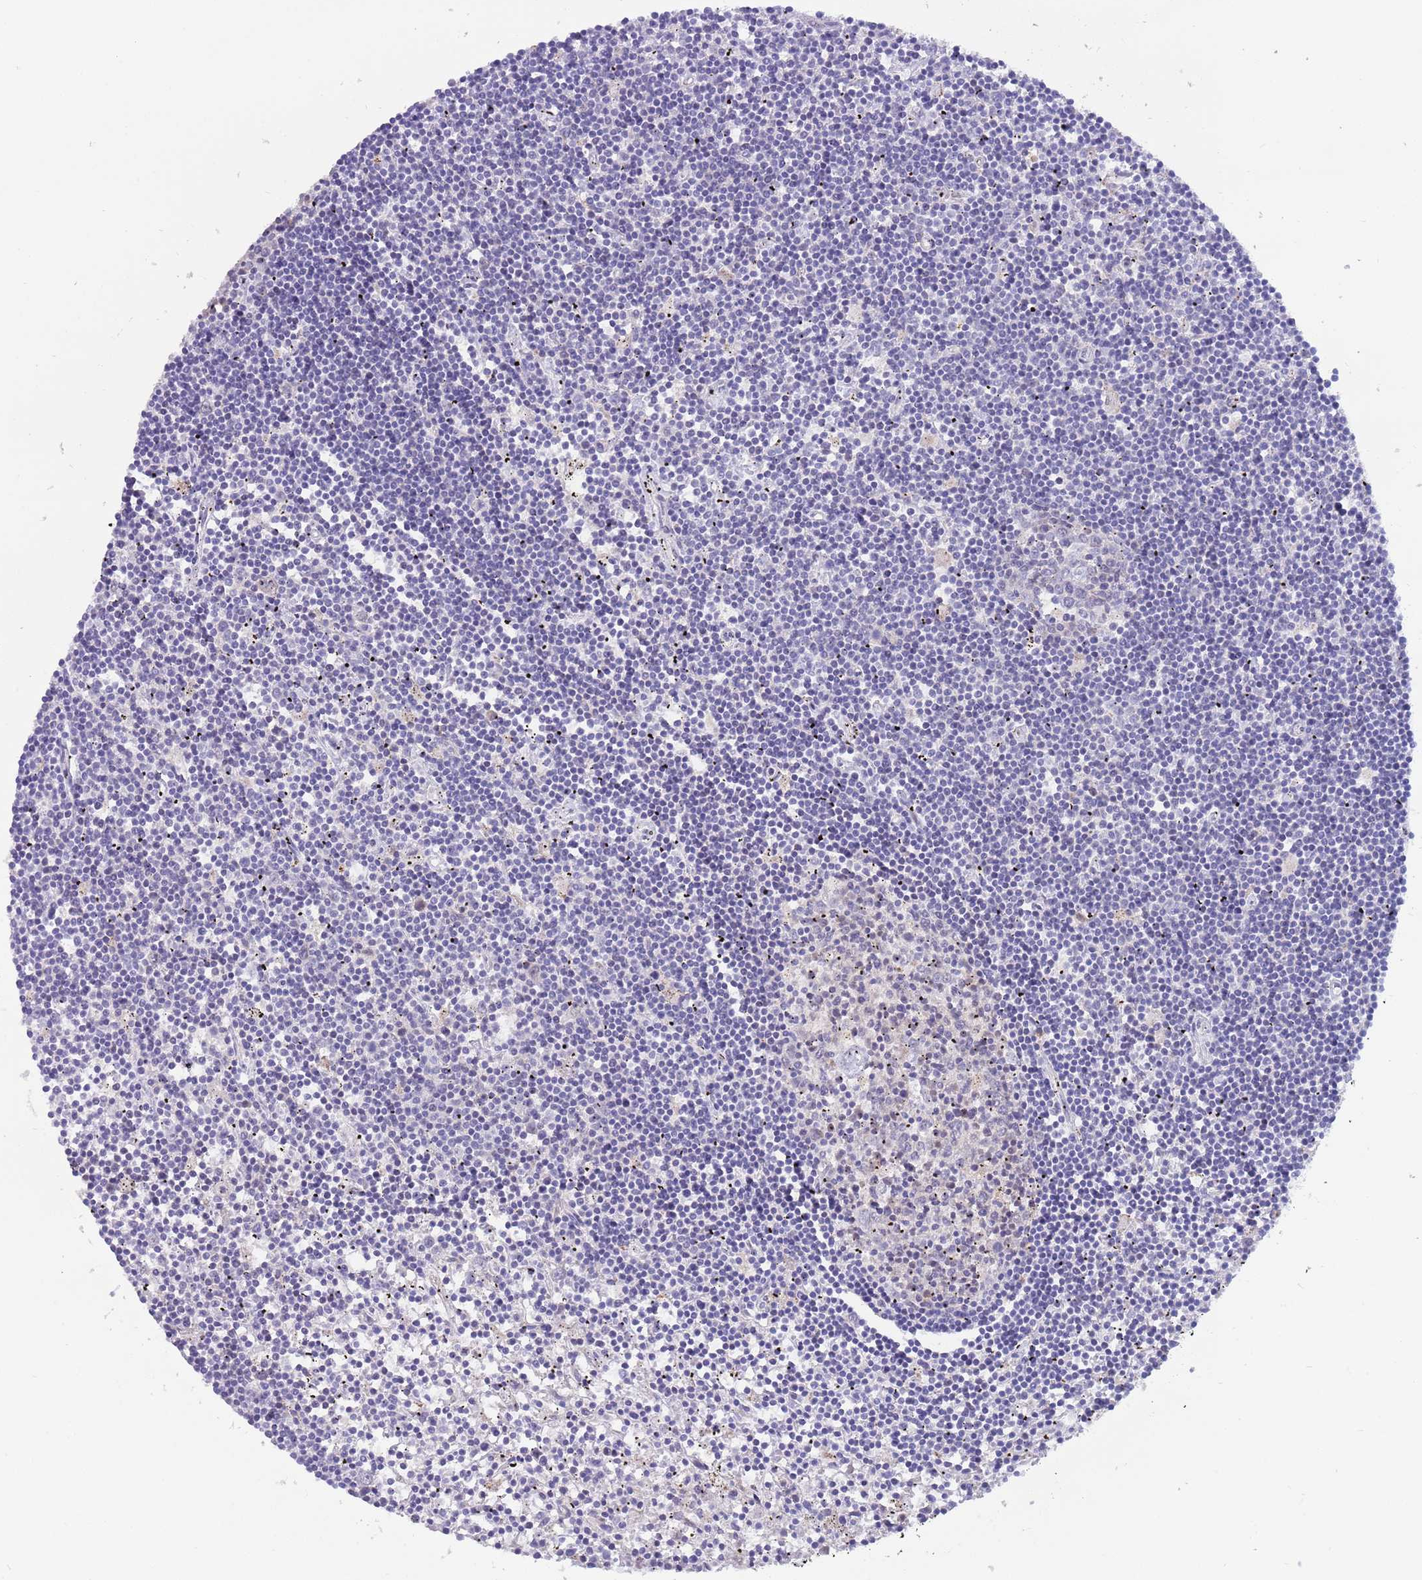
{"staining": {"intensity": "negative", "quantity": "none", "location": "none"}, "tissue": "lymphoma", "cell_type": "Tumor cells", "image_type": "cancer", "snomed": [{"axis": "morphology", "description": "Malignant lymphoma, non-Hodgkin's type, Low grade"}, {"axis": "topography", "description": "Spleen"}], "caption": "Immunohistochemistry of human malignant lymphoma, non-Hodgkin's type (low-grade) shows no positivity in tumor cells.", "gene": "DDHD1", "patient": {"sex": "male", "age": 76}}